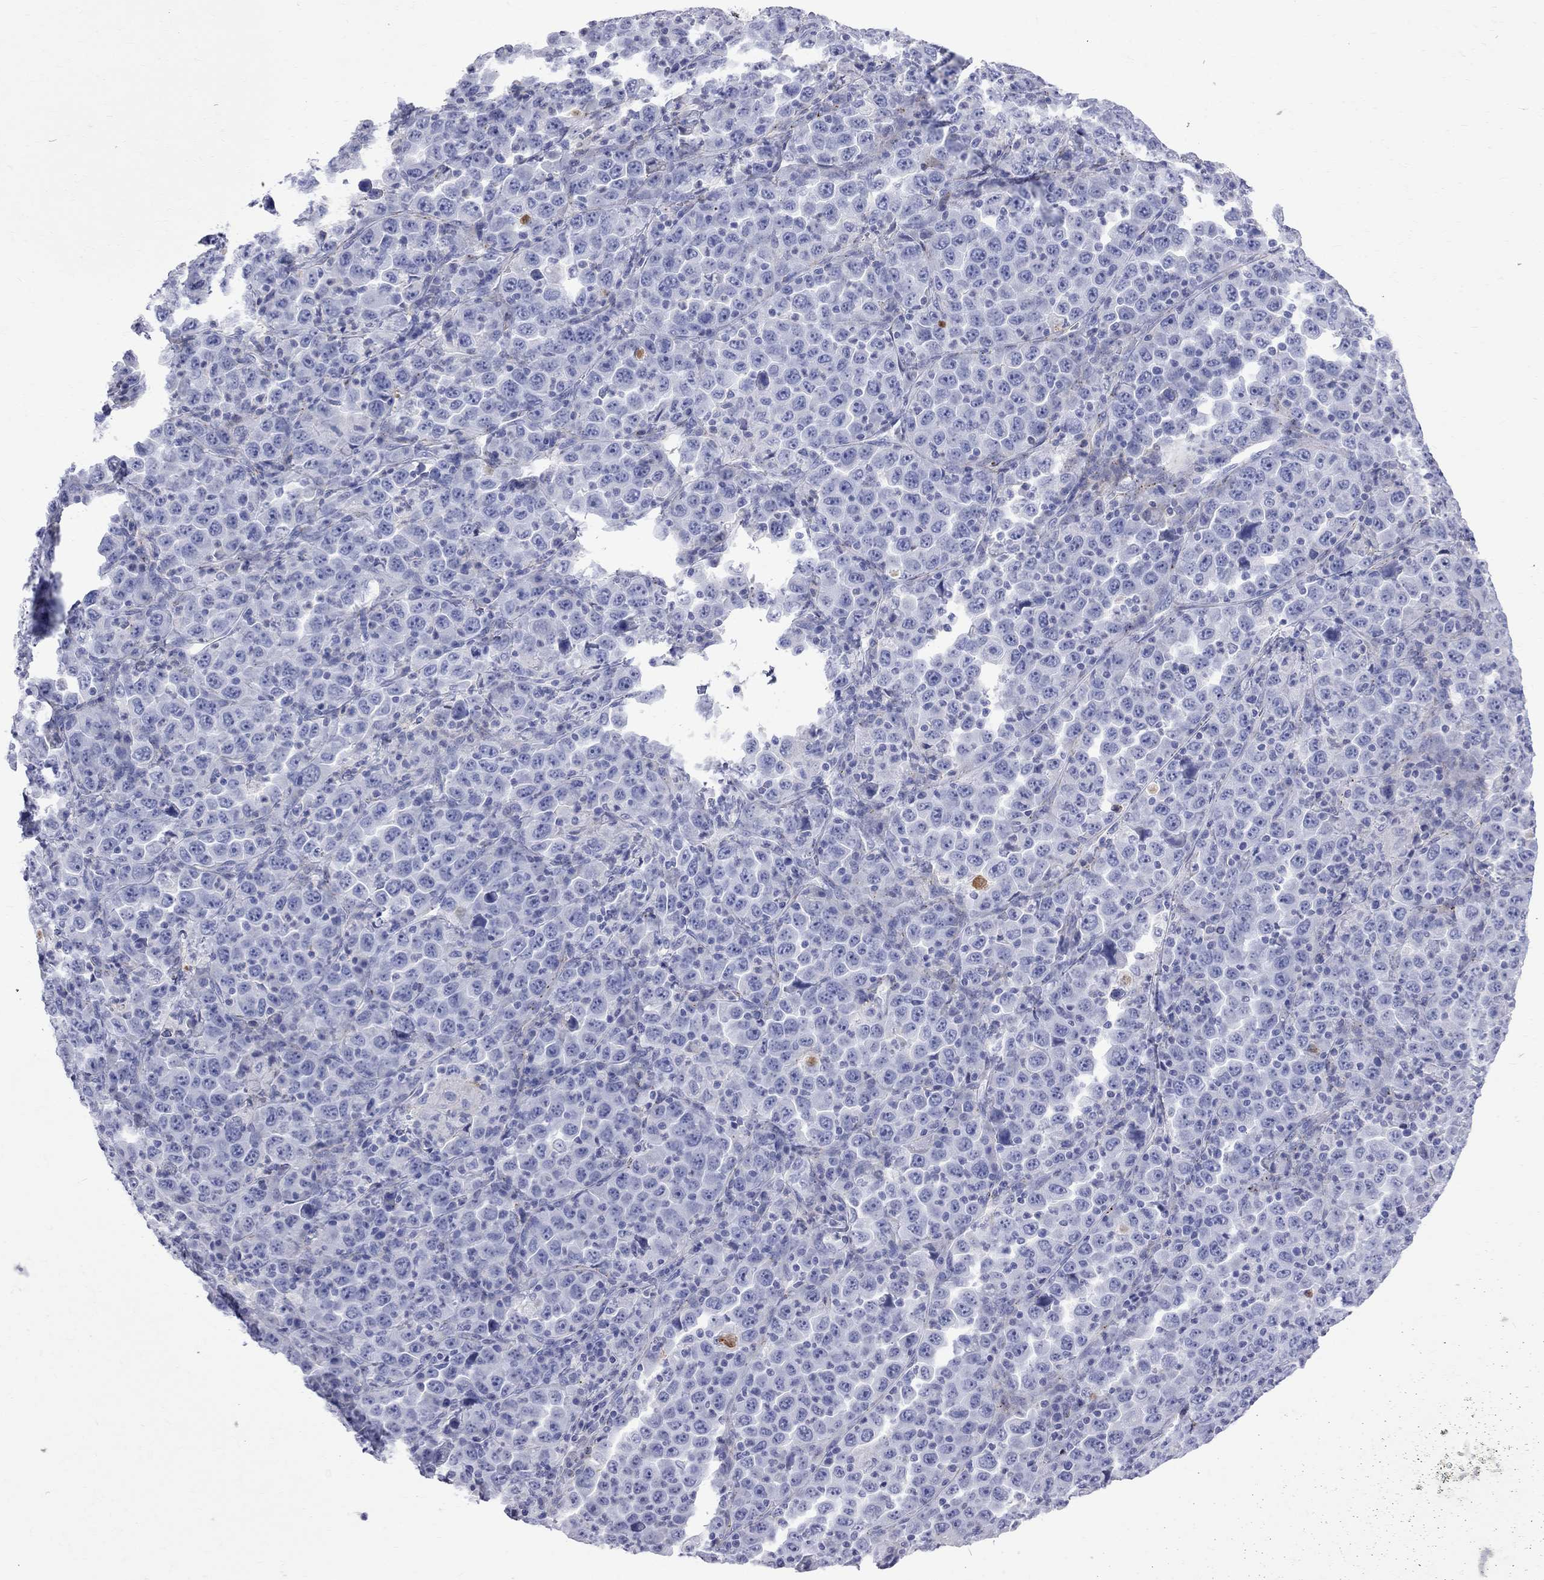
{"staining": {"intensity": "negative", "quantity": "none", "location": "none"}, "tissue": "stomach cancer", "cell_type": "Tumor cells", "image_type": "cancer", "snomed": [{"axis": "morphology", "description": "Normal tissue, NOS"}, {"axis": "morphology", "description": "Adenocarcinoma, NOS"}, {"axis": "topography", "description": "Stomach, upper"}, {"axis": "topography", "description": "Stomach"}], "caption": "Image shows no protein positivity in tumor cells of stomach adenocarcinoma tissue.", "gene": "S100A3", "patient": {"sex": "male", "age": 59}}